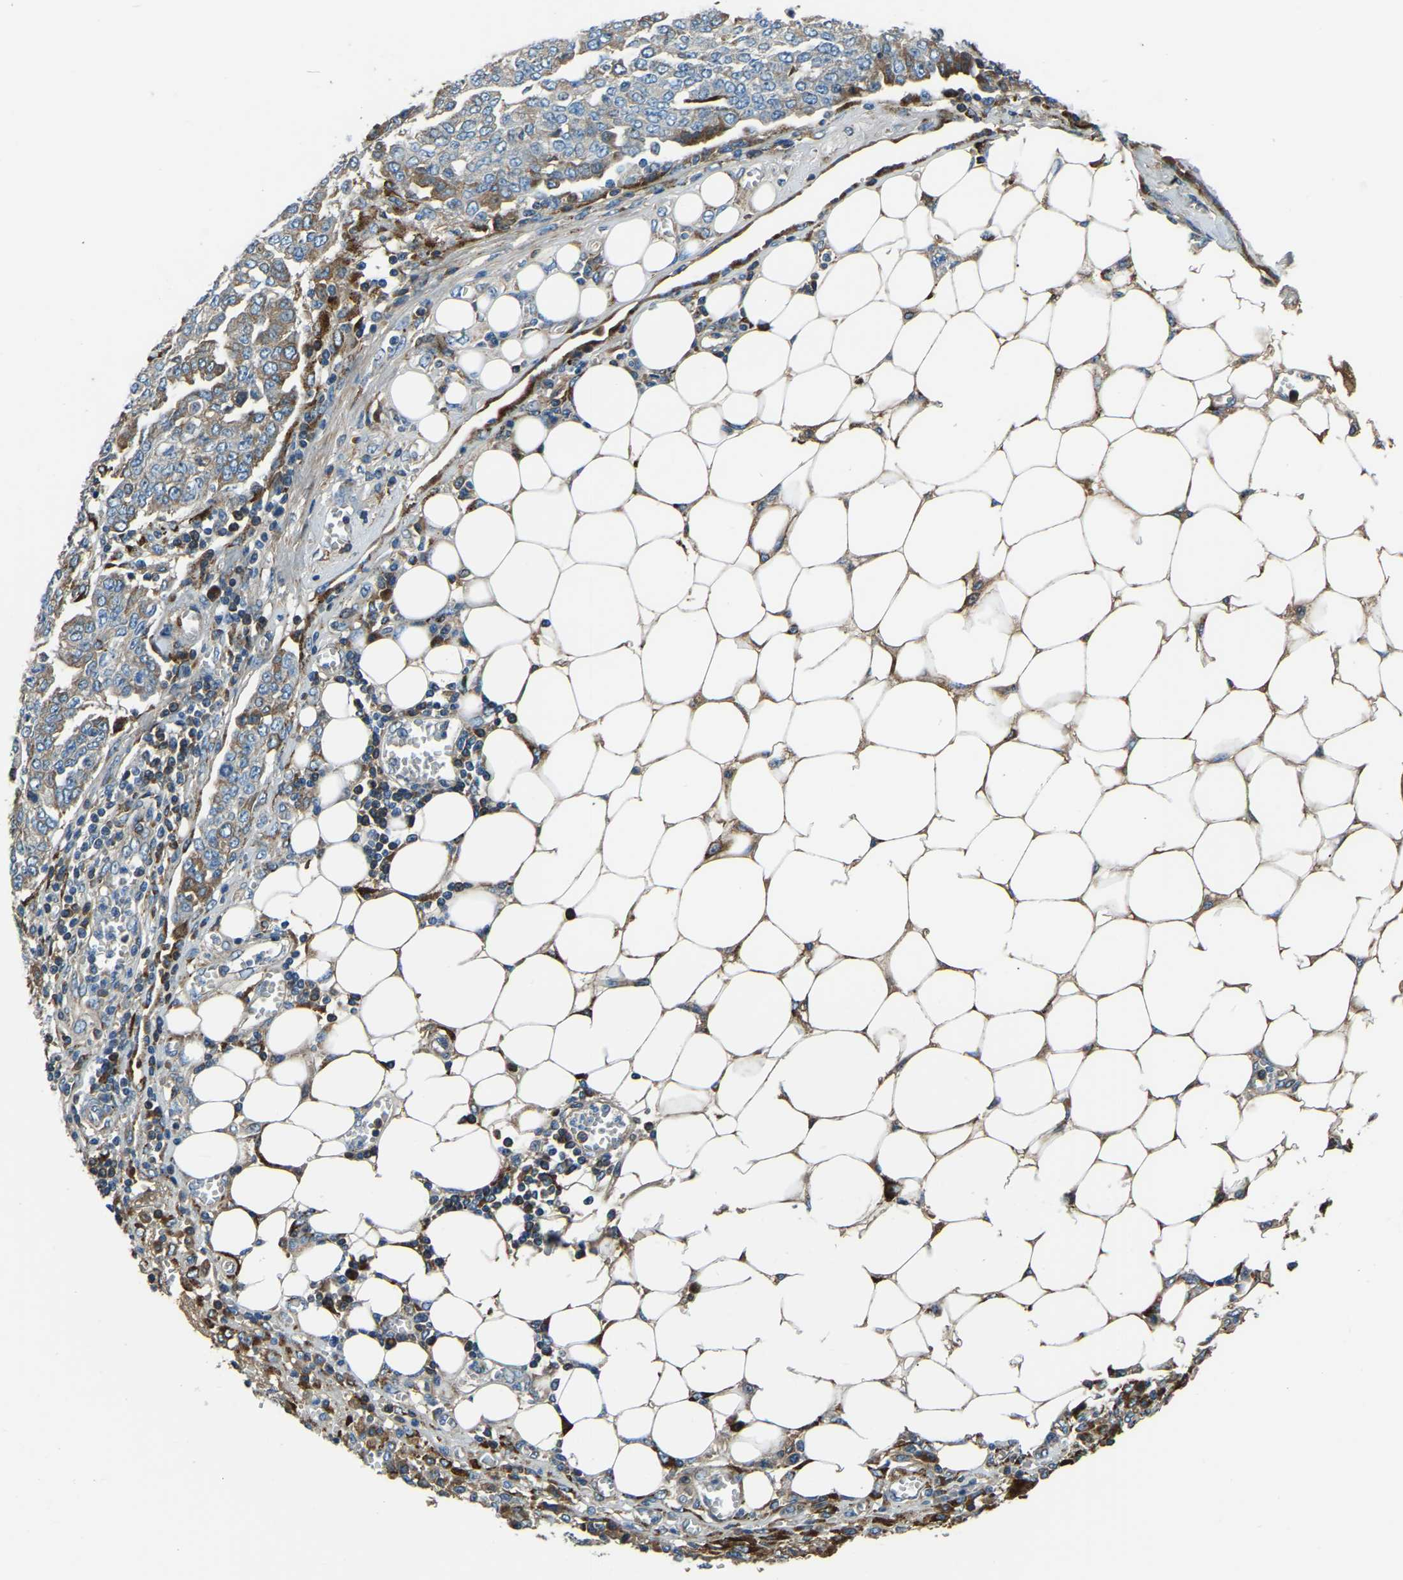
{"staining": {"intensity": "moderate", "quantity": "<25%", "location": "cytoplasmic/membranous"}, "tissue": "ovarian cancer", "cell_type": "Tumor cells", "image_type": "cancer", "snomed": [{"axis": "morphology", "description": "Cystadenocarcinoma, serous, NOS"}, {"axis": "topography", "description": "Soft tissue"}, {"axis": "topography", "description": "Ovary"}], "caption": "Ovarian serous cystadenocarcinoma stained with DAB (3,3'-diaminobenzidine) immunohistochemistry (IHC) displays low levels of moderate cytoplasmic/membranous positivity in approximately <25% of tumor cells.", "gene": "COL3A1", "patient": {"sex": "female", "age": 57}}